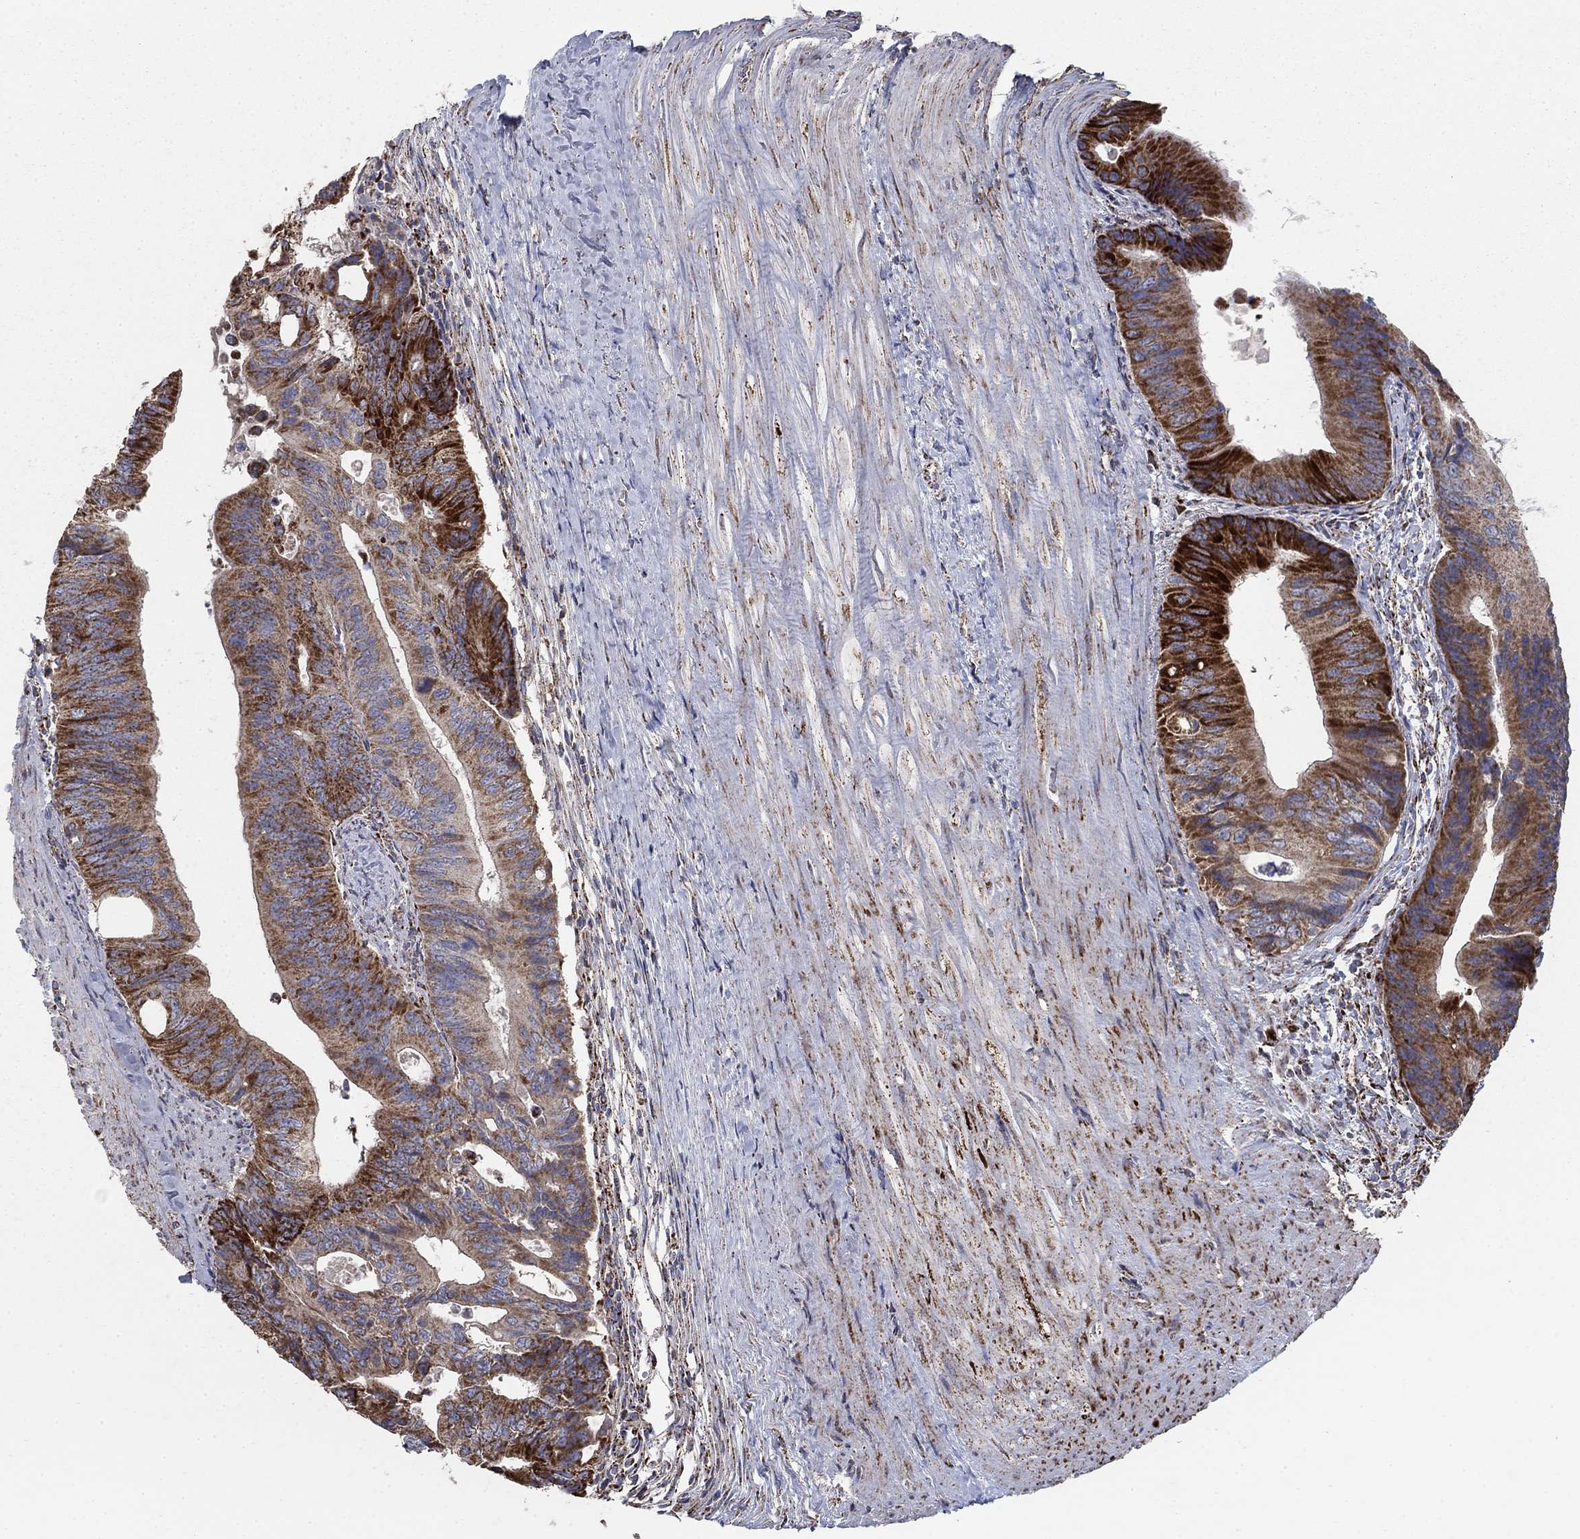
{"staining": {"intensity": "strong", "quantity": "25%-75%", "location": "cytoplasmic/membranous"}, "tissue": "colorectal cancer", "cell_type": "Tumor cells", "image_type": "cancer", "snomed": [{"axis": "morphology", "description": "Normal tissue, NOS"}, {"axis": "morphology", "description": "Adenocarcinoma, NOS"}, {"axis": "topography", "description": "Colon"}], "caption": "This micrograph demonstrates IHC staining of colorectal cancer, with high strong cytoplasmic/membranous staining in about 25%-75% of tumor cells.", "gene": "PNPLA2", "patient": {"sex": "male", "age": 65}}